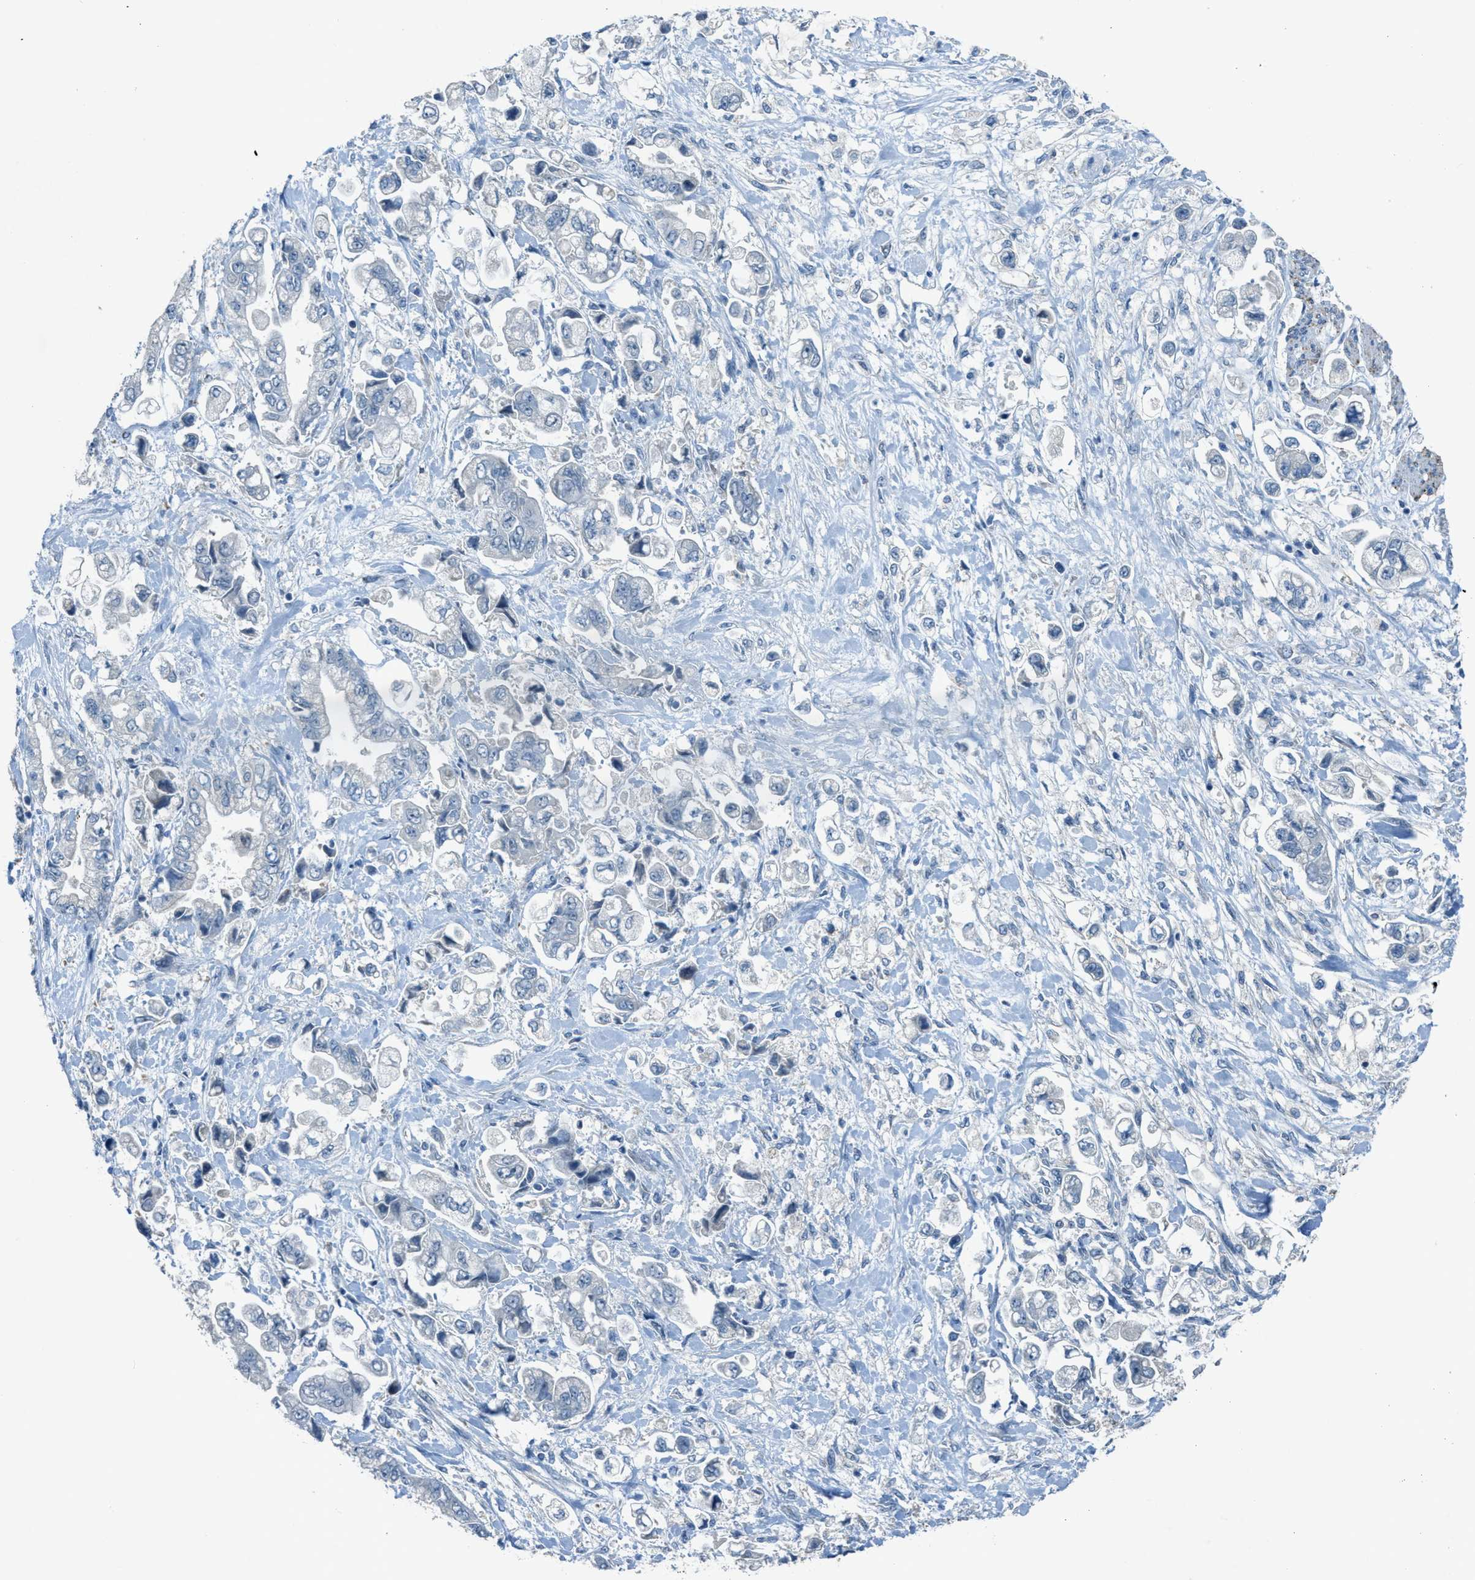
{"staining": {"intensity": "negative", "quantity": "none", "location": "none"}, "tissue": "stomach cancer", "cell_type": "Tumor cells", "image_type": "cancer", "snomed": [{"axis": "morphology", "description": "Normal tissue, NOS"}, {"axis": "morphology", "description": "Adenocarcinoma, NOS"}, {"axis": "topography", "description": "Stomach"}], "caption": "Tumor cells show no significant positivity in stomach adenocarcinoma.", "gene": "CDON", "patient": {"sex": "male", "age": 62}}